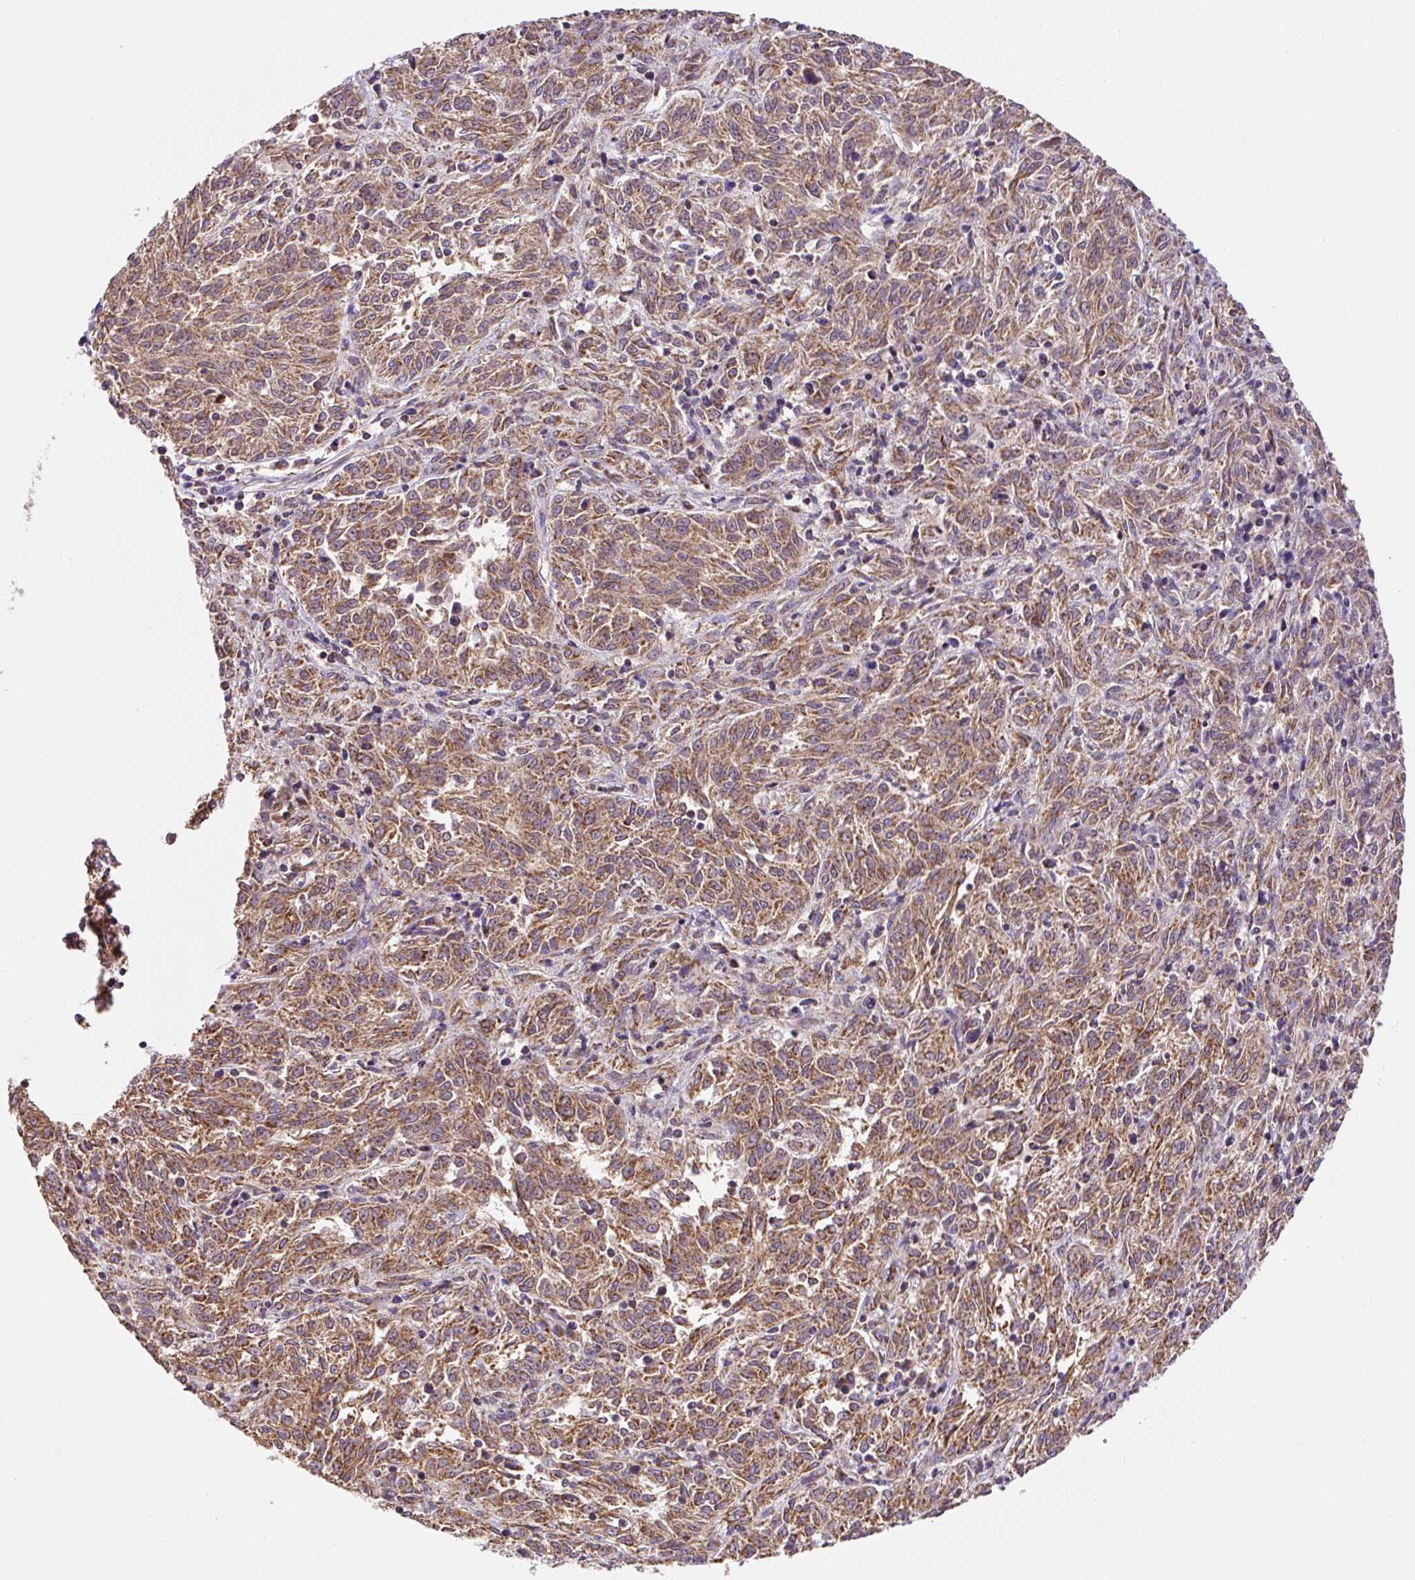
{"staining": {"intensity": "moderate", "quantity": ">75%", "location": "cytoplasmic/membranous"}, "tissue": "melanoma", "cell_type": "Tumor cells", "image_type": "cancer", "snomed": [{"axis": "morphology", "description": "Malignant melanoma, NOS"}, {"axis": "topography", "description": "Skin"}], "caption": "This micrograph displays melanoma stained with IHC to label a protein in brown. The cytoplasmic/membranous of tumor cells show moderate positivity for the protein. Nuclei are counter-stained blue.", "gene": "MFSD9", "patient": {"sex": "female", "age": 72}}